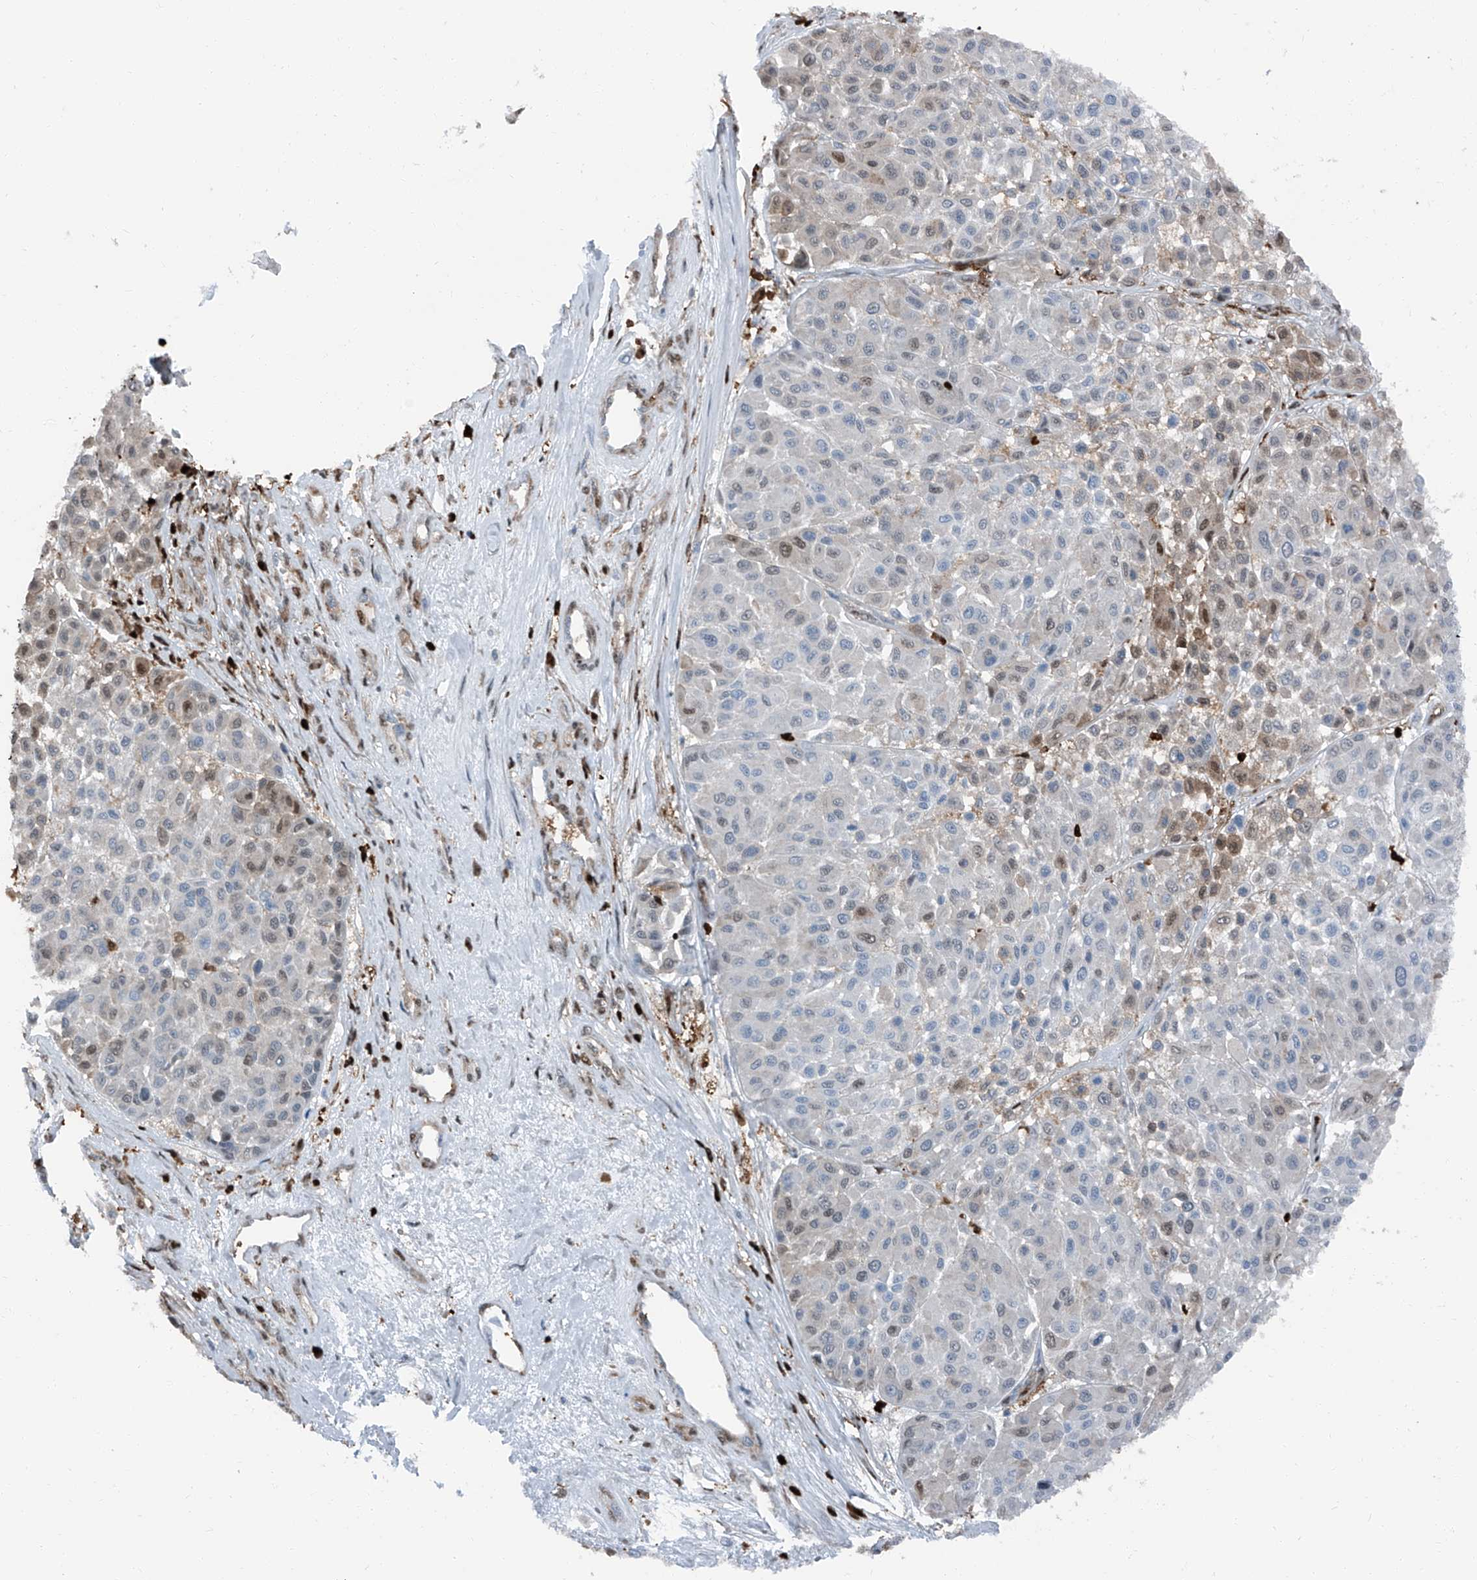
{"staining": {"intensity": "weak", "quantity": "<25%", "location": "cytoplasmic/membranous,nuclear"}, "tissue": "melanoma", "cell_type": "Tumor cells", "image_type": "cancer", "snomed": [{"axis": "morphology", "description": "Malignant melanoma, Metastatic site"}, {"axis": "topography", "description": "Soft tissue"}], "caption": "Immunohistochemistry (IHC) of human melanoma displays no positivity in tumor cells.", "gene": "PSMB10", "patient": {"sex": "male", "age": 41}}